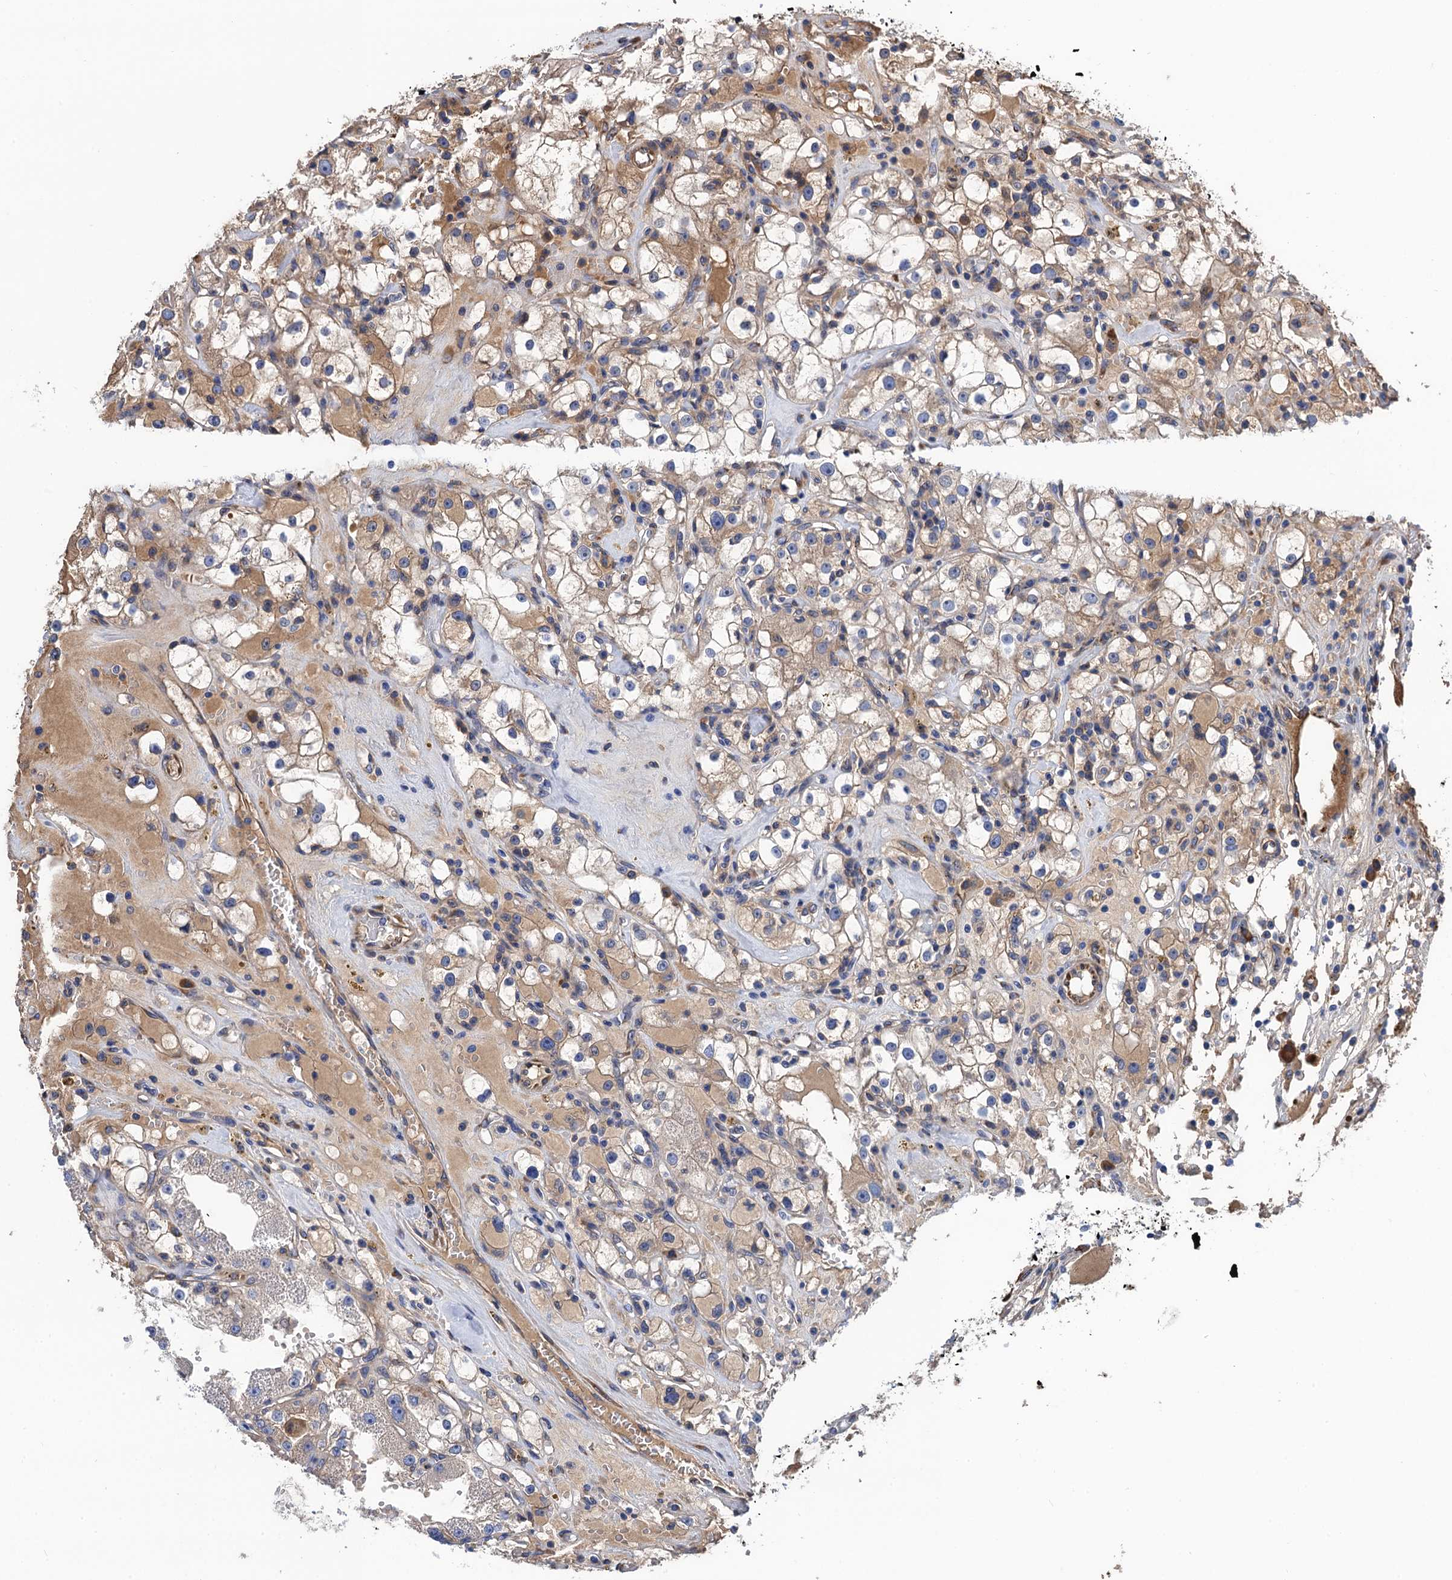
{"staining": {"intensity": "weak", "quantity": "25%-75%", "location": "cytoplasmic/membranous"}, "tissue": "renal cancer", "cell_type": "Tumor cells", "image_type": "cancer", "snomed": [{"axis": "morphology", "description": "Adenocarcinoma, NOS"}, {"axis": "topography", "description": "Kidney"}], "caption": "Immunohistochemical staining of renal cancer exhibits weak cytoplasmic/membranous protein staining in approximately 25%-75% of tumor cells. (IHC, brightfield microscopy, high magnification).", "gene": "CNNM1", "patient": {"sex": "male", "age": 56}}